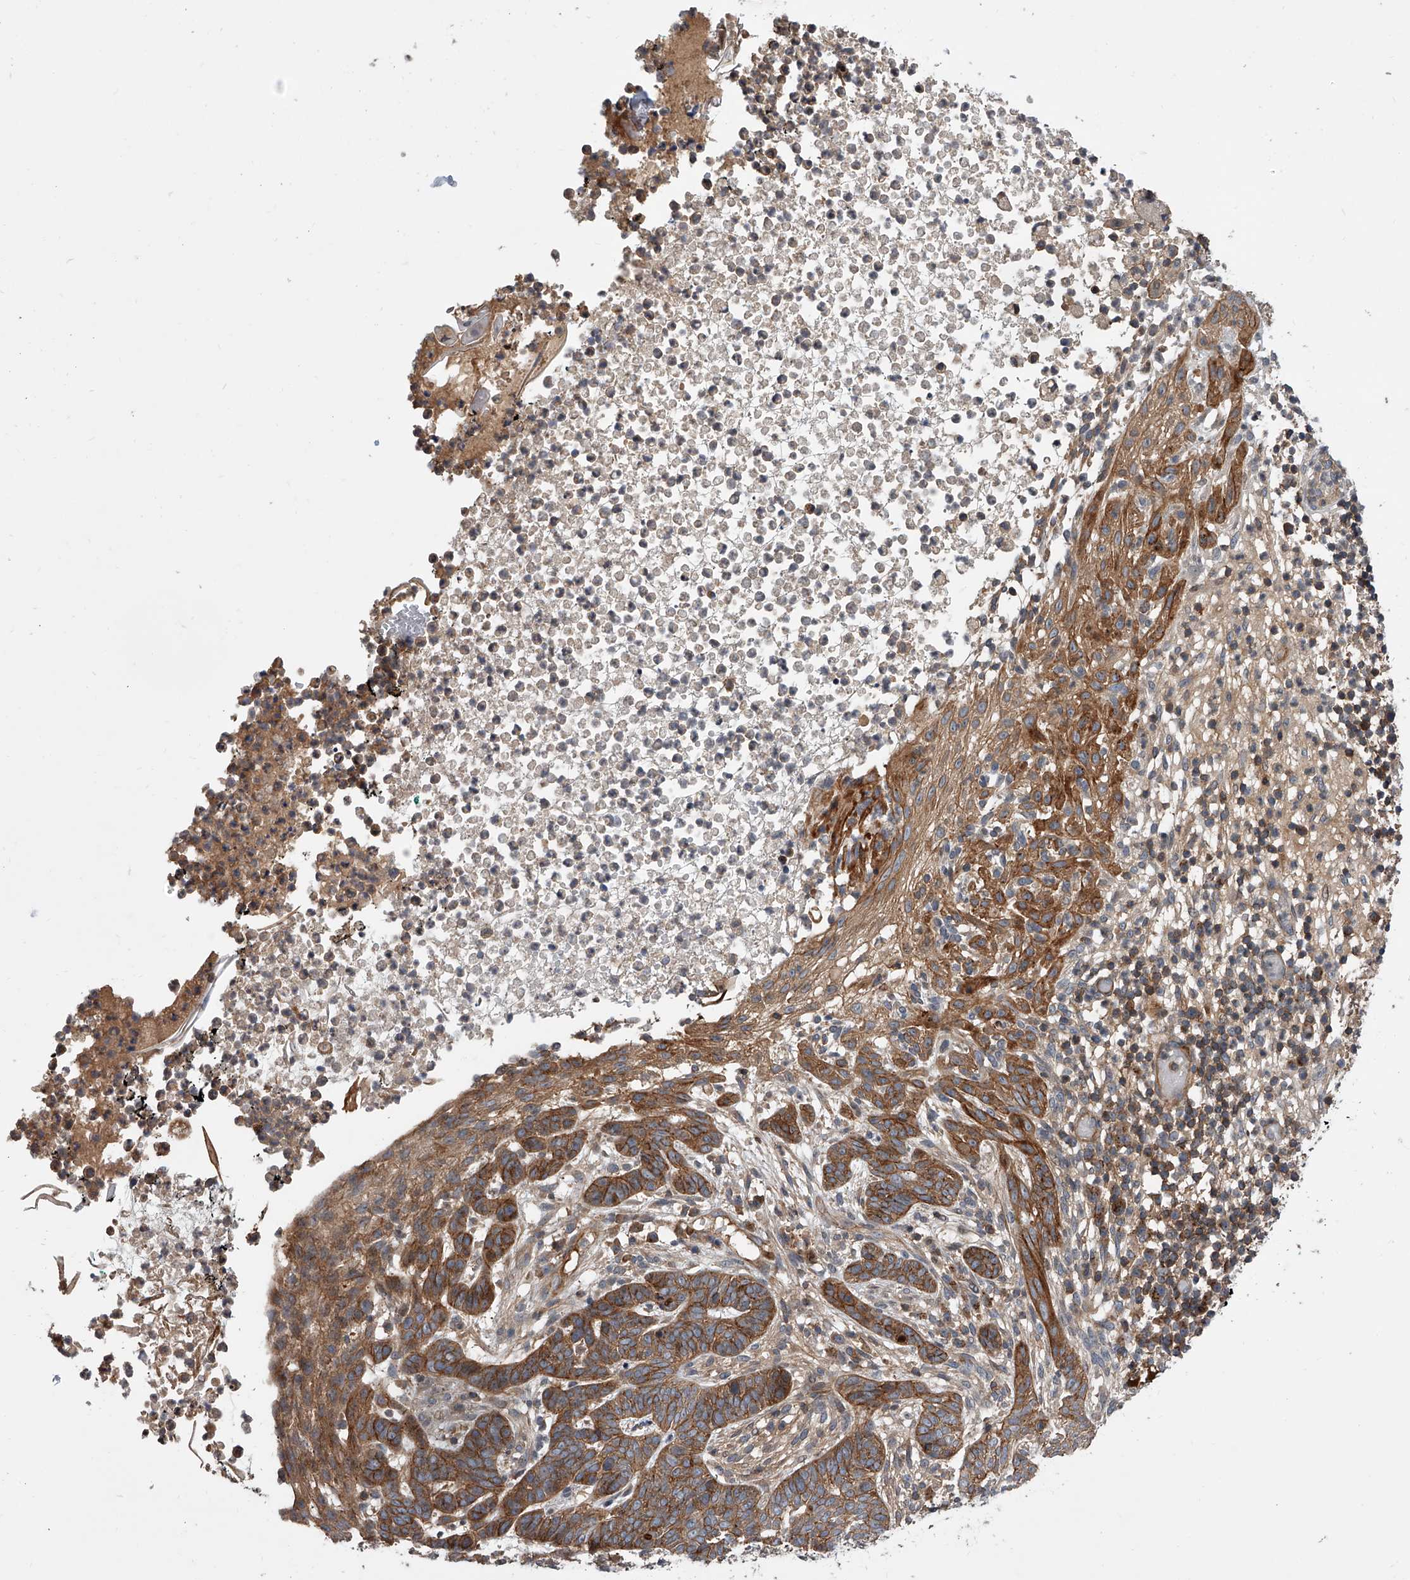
{"staining": {"intensity": "moderate", "quantity": ">75%", "location": "cytoplasmic/membranous"}, "tissue": "skin cancer", "cell_type": "Tumor cells", "image_type": "cancer", "snomed": [{"axis": "morphology", "description": "Normal tissue, NOS"}, {"axis": "morphology", "description": "Basal cell carcinoma"}, {"axis": "topography", "description": "Skin"}], "caption": "This photomicrograph reveals skin basal cell carcinoma stained with immunohistochemistry to label a protein in brown. The cytoplasmic/membranous of tumor cells show moderate positivity for the protein. Nuclei are counter-stained blue.", "gene": "USP47", "patient": {"sex": "male", "age": 64}}